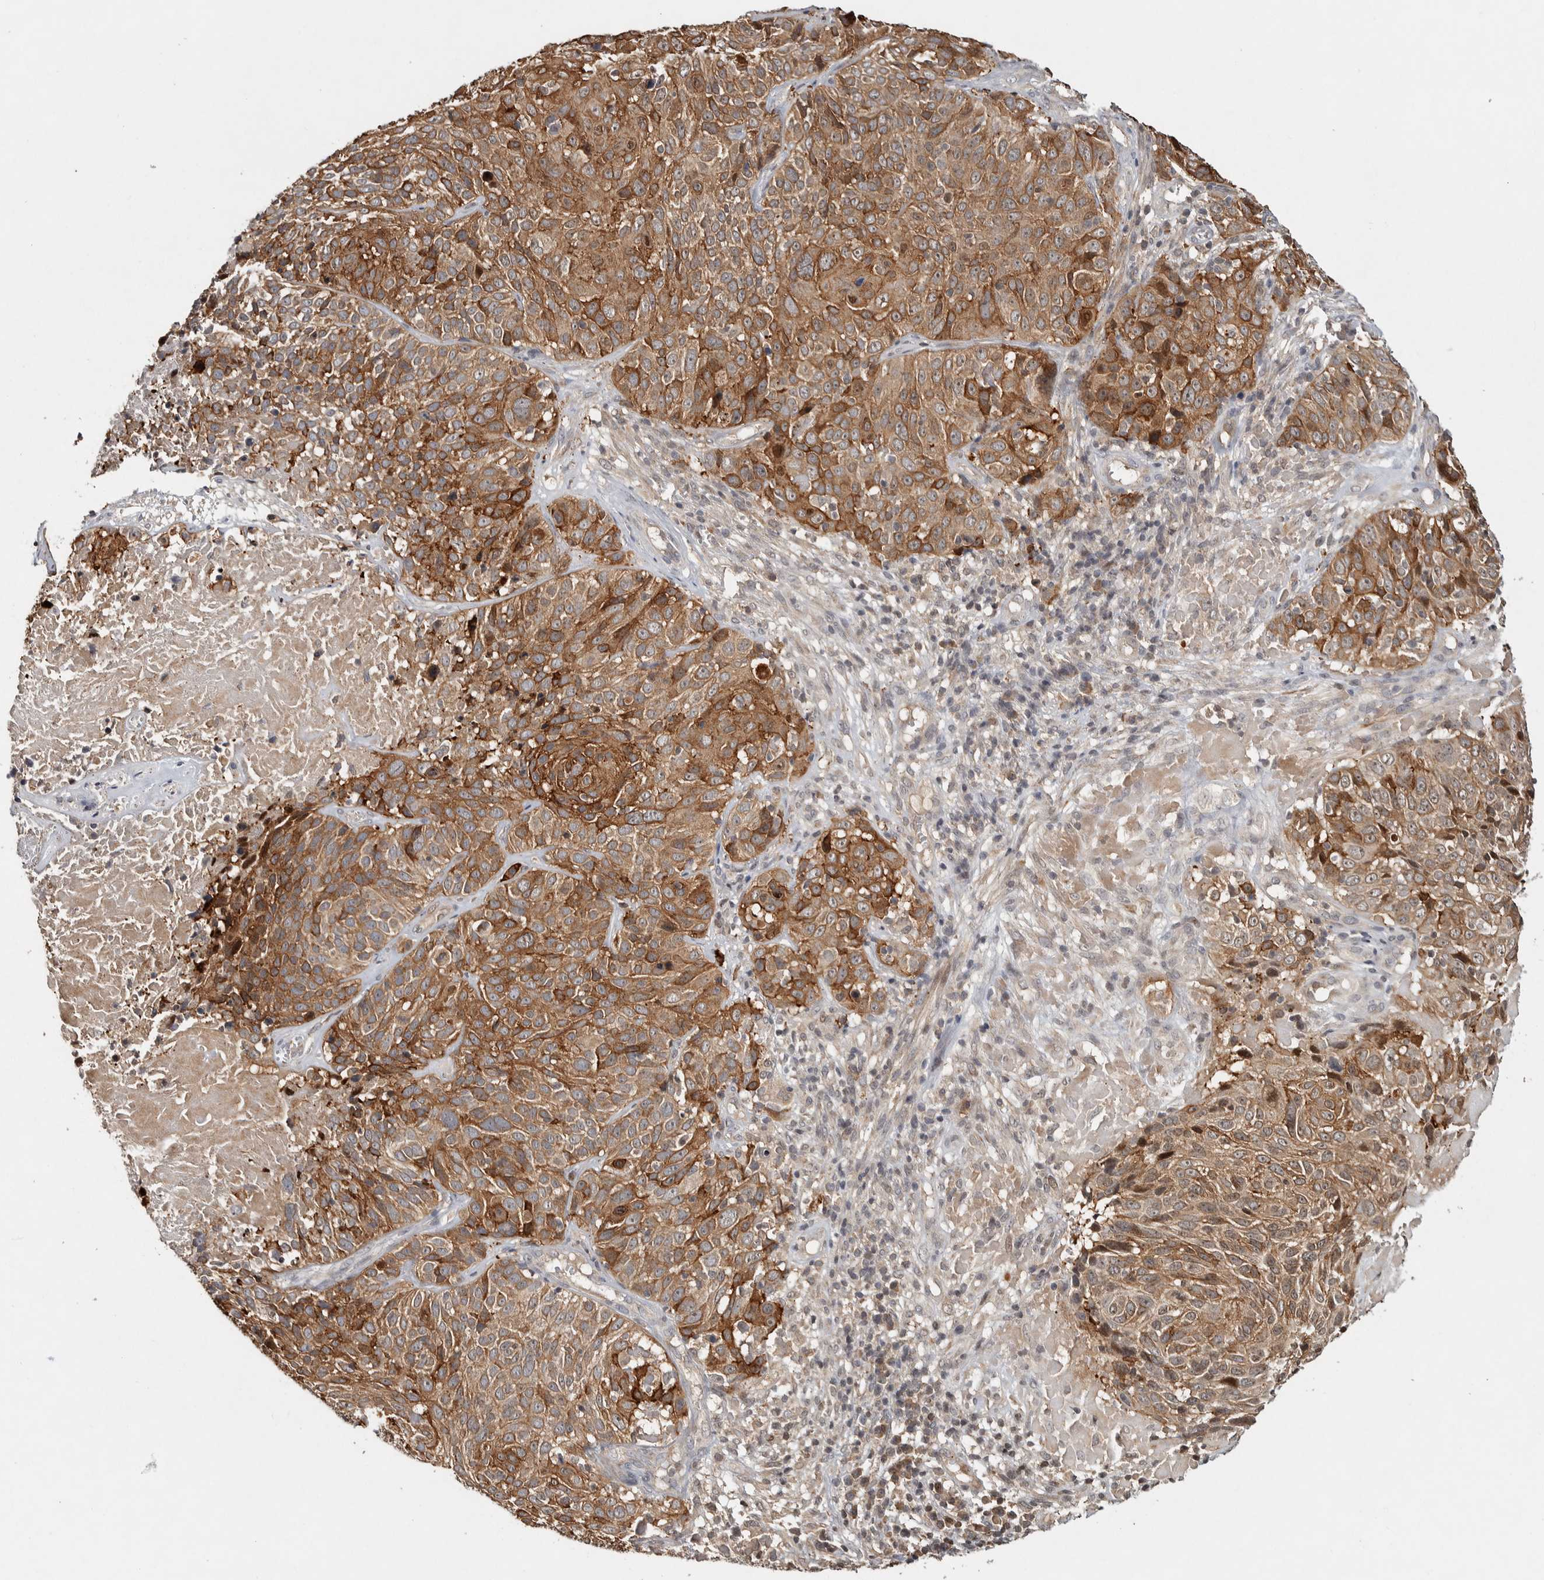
{"staining": {"intensity": "moderate", "quantity": ">75%", "location": "cytoplasmic/membranous,nuclear"}, "tissue": "cervical cancer", "cell_type": "Tumor cells", "image_type": "cancer", "snomed": [{"axis": "morphology", "description": "Squamous cell carcinoma, NOS"}, {"axis": "topography", "description": "Cervix"}], "caption": "Cervical cancer (squamous cell carcinoma) was stained to show a protein in brown. There is medium levels of moderate cytoplasmic/membranous and nuclear expression in about >75% of tumor cells.", "gene": "EIF3H", "patient": {"sex": "female", "age": 74}}